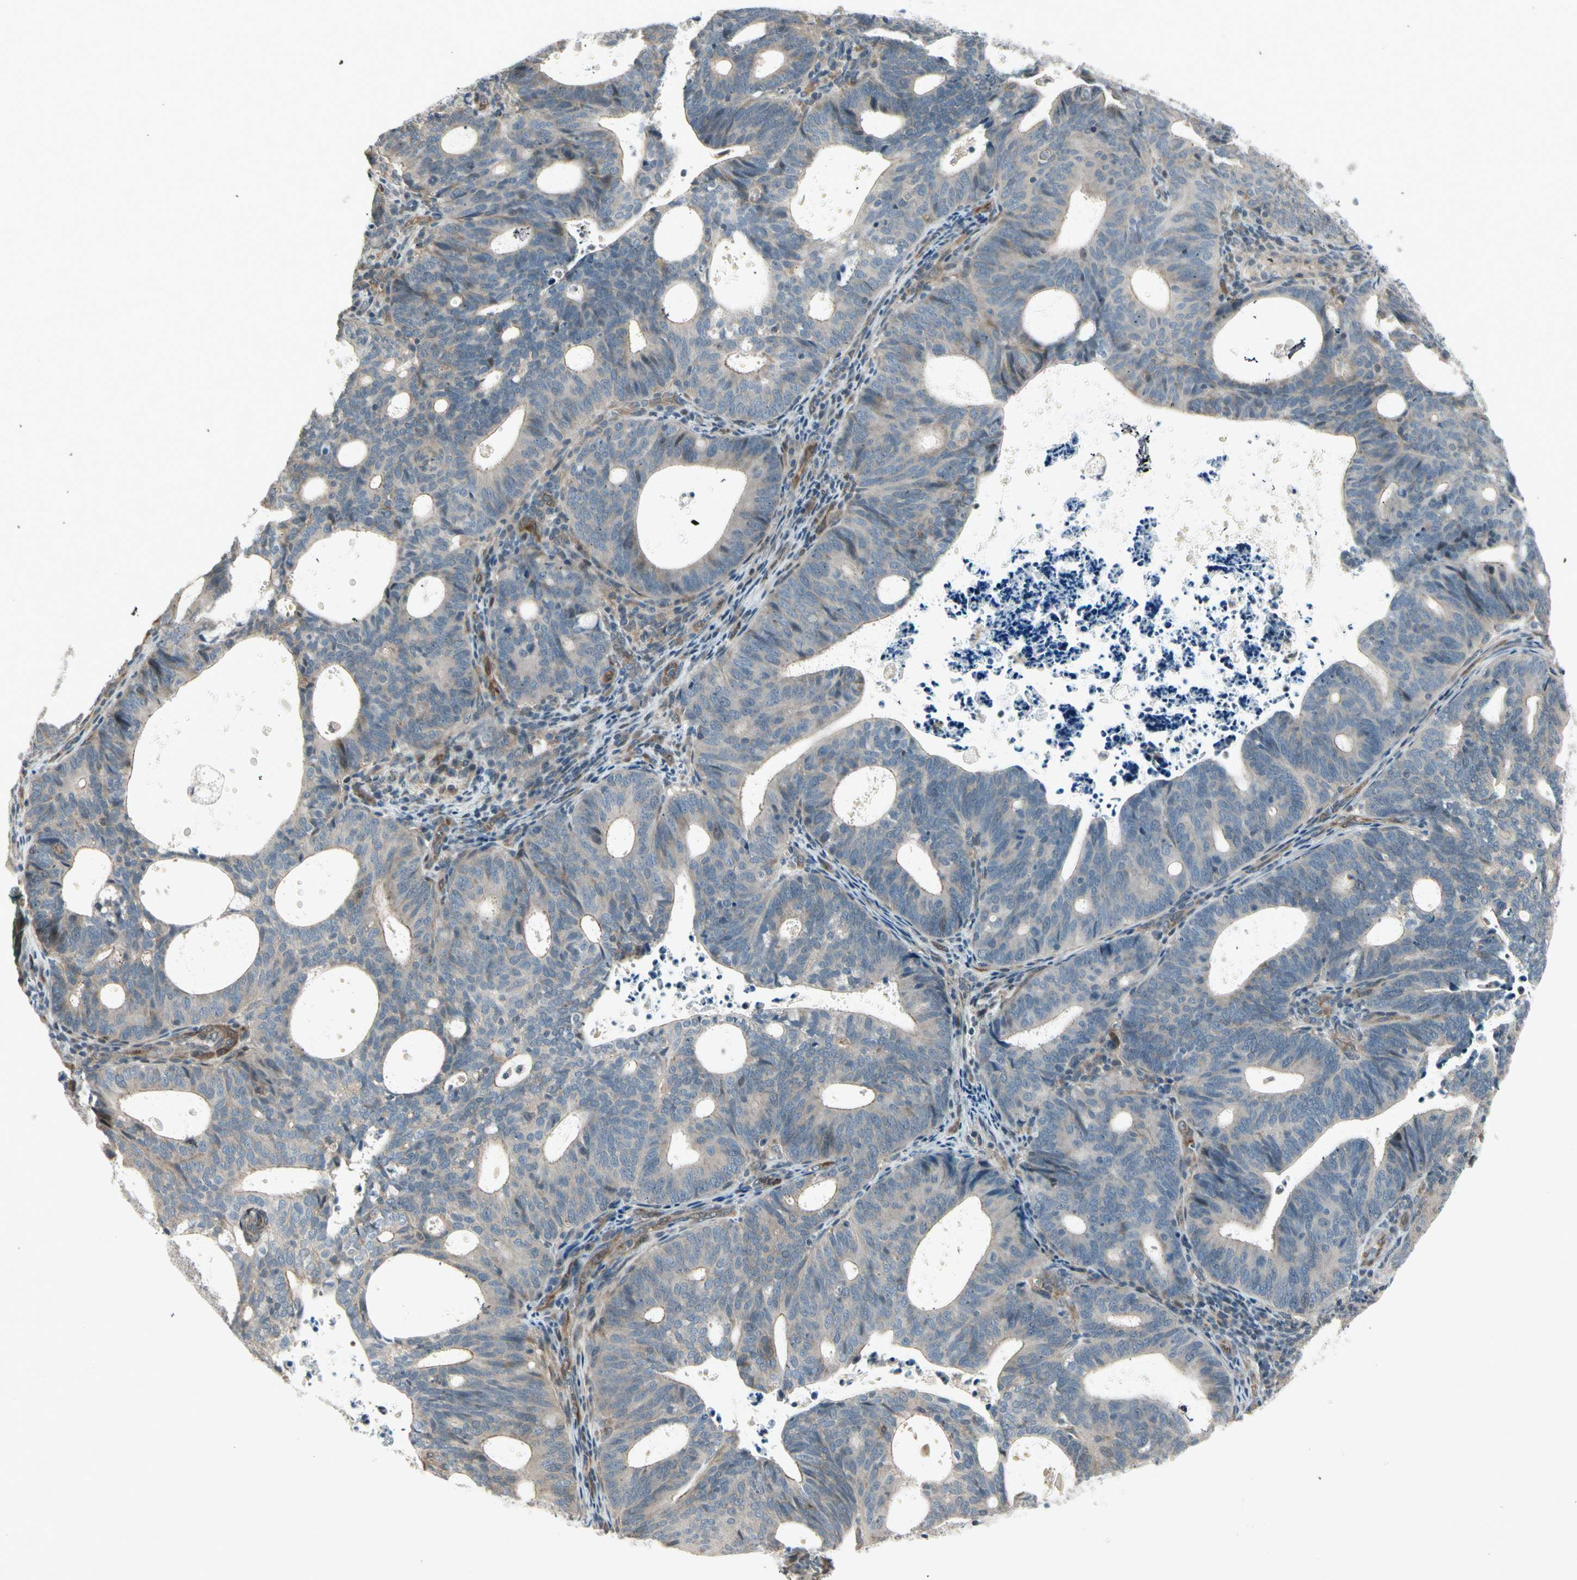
{"staining": {"intensity": "weak", "quantity": ">75%", "location": "cytoplasmic/membranous"}, "tissue": "endometrial cancer", "cell_type": "Tumor cells", "image_type": "cancer", "snomed": [{"axis": "morphology", "description": "Adenocarcinoma, NOS"}, {"axis": "topography", "description": "Uterus"}], "caption": "Immunohistochemistry (IHC) (DAB (3,3'-diaminobenzidine)) staining of human endometrial cancer reveals weak cytoplasmic/membranous protein expression in about >75% of tumor cells.", "gene": "SVBP", "patient": {"sex": "female", "age": 83}}